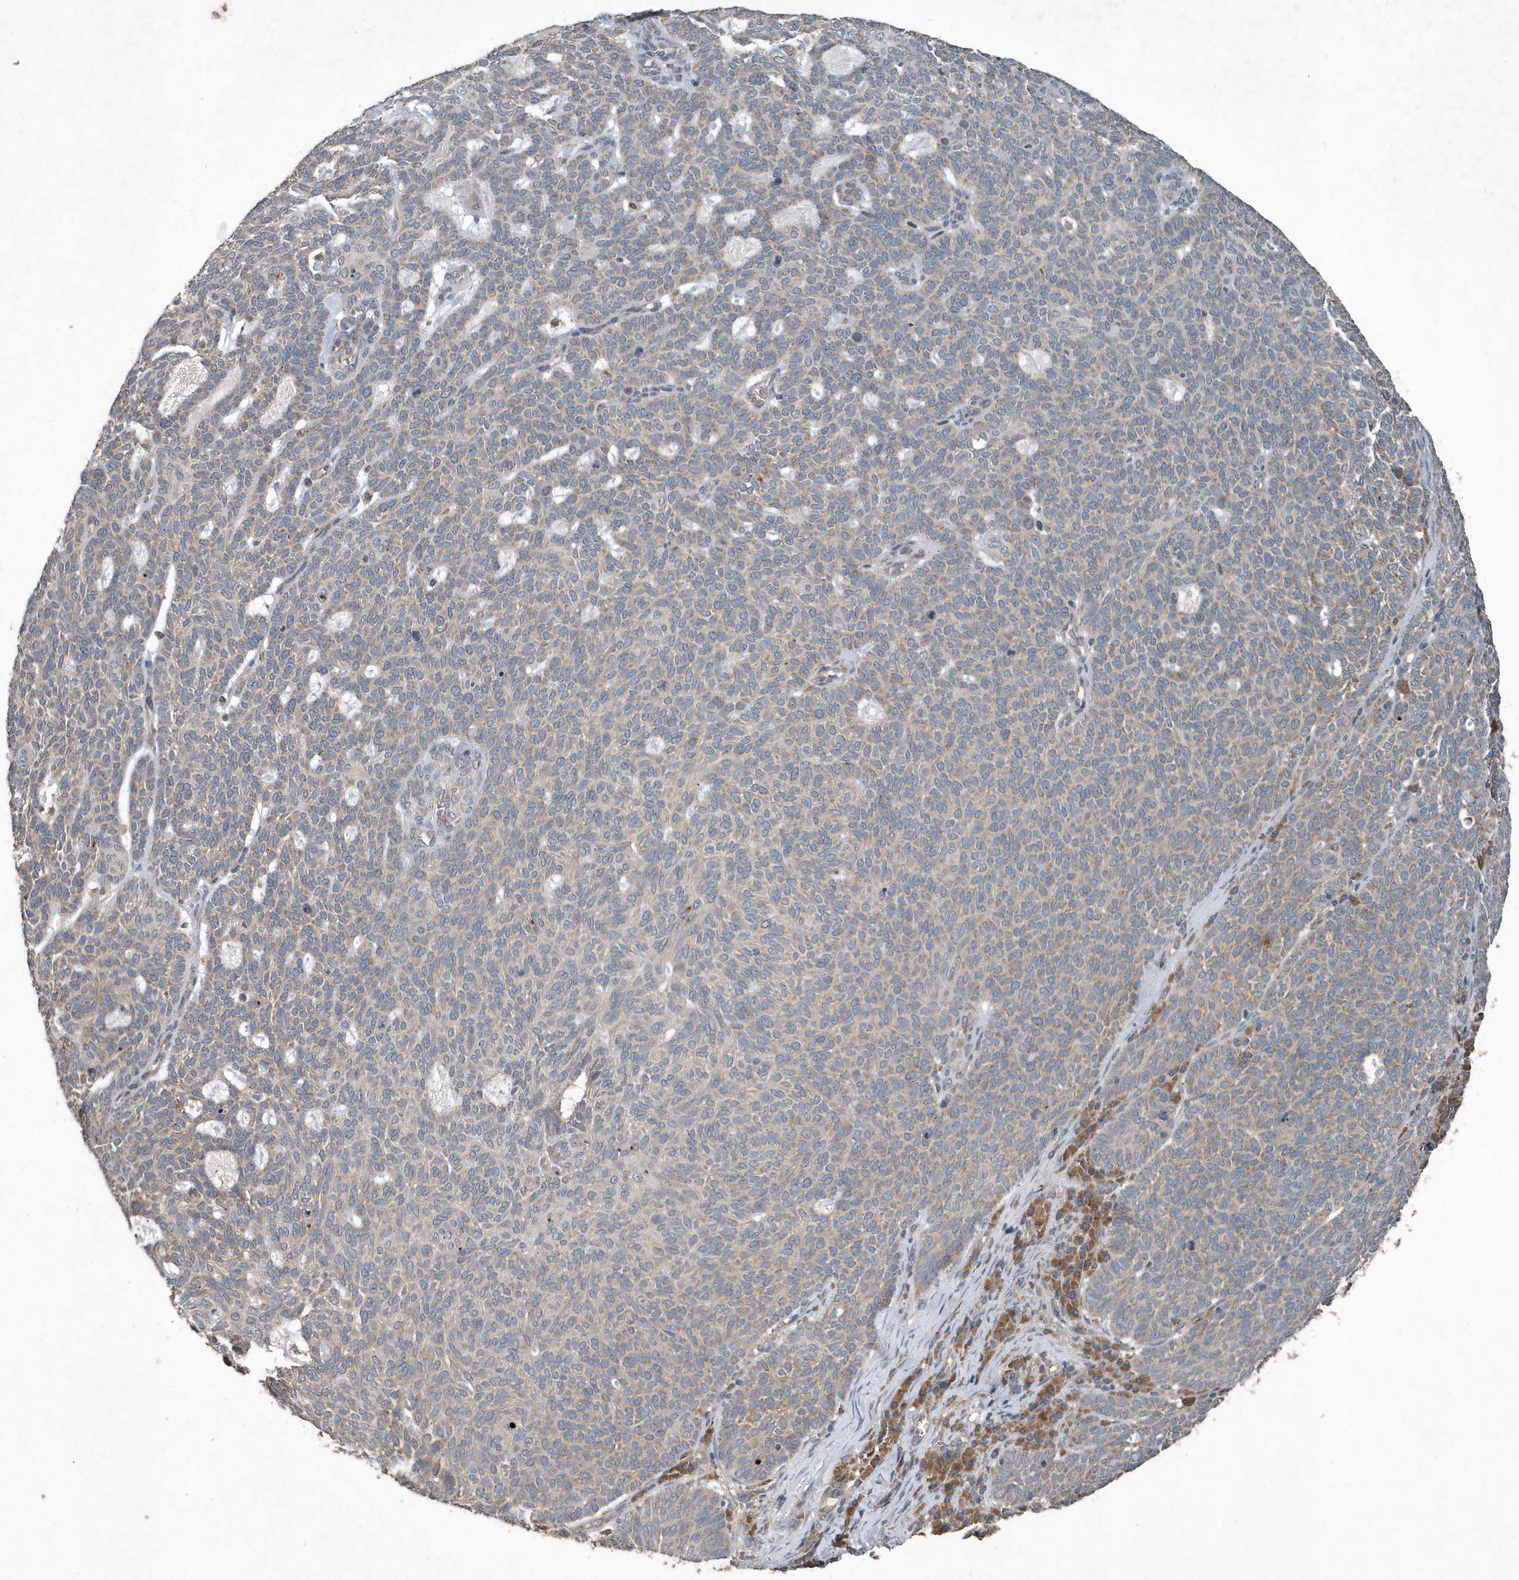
{"staining": {"intensity": "weak", "quantity": "25%-75%", "location": "cytoplasmic/membranous"}, "tissue": "skin cancer", "cell_type": "Tumor cells", "image_type": "cancer", "snomed": [{"axis": "morphology", "description": "Squamous cell carcinoma, NOS"}, {"axis": "topography", "description": "Skin"}], "caption": "Tumor cells reveal low levels of weak cytoplasmic/membranous expression in about 25%-75% of cells in human skin squamous cell carcinoma.", "gene": "SCFD2", "patient": {"sex": "female", "age": 90}}